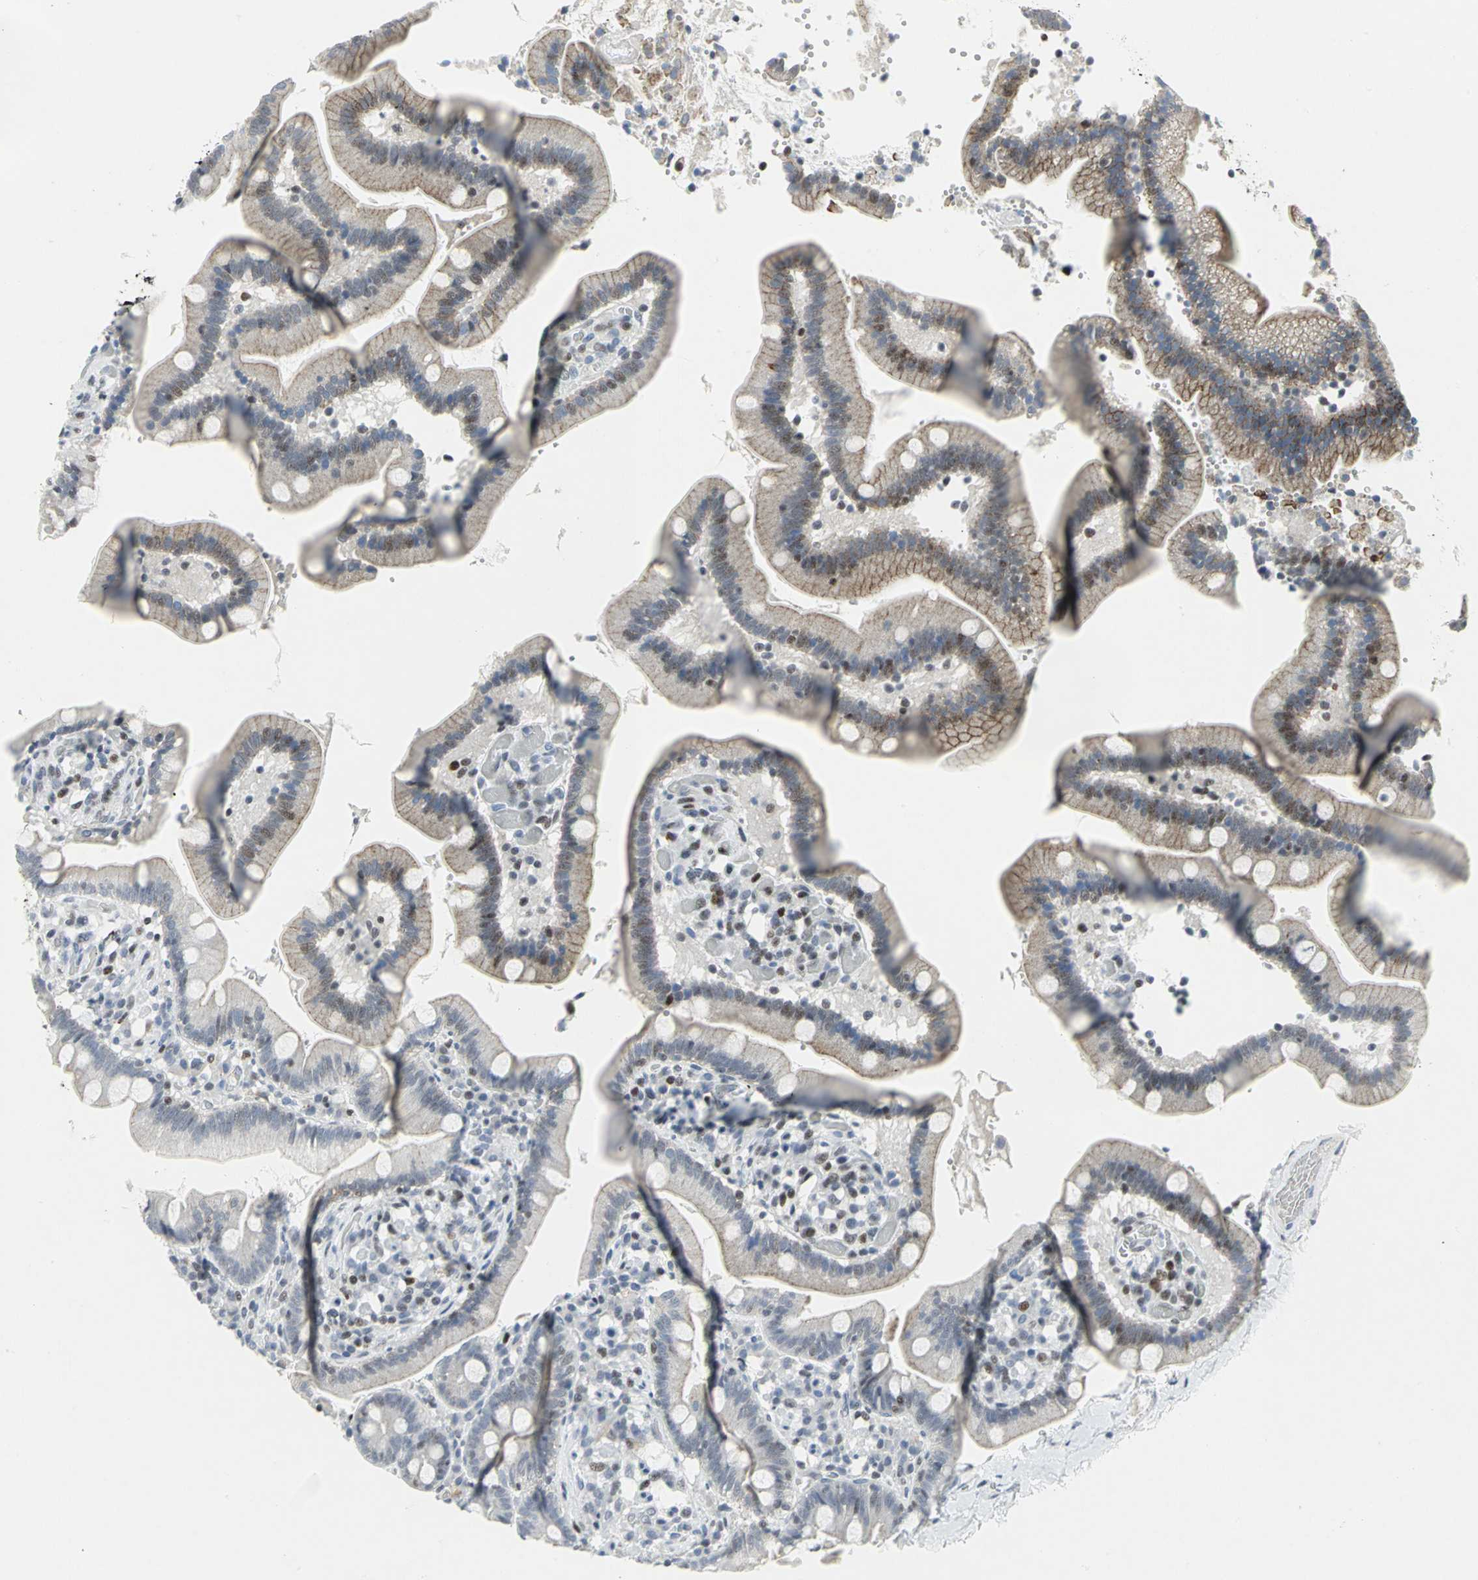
{"staining": {"intensity": "moderate", "quantity": "<25%", "location": "nuclear"}, "tissue": "duodenum", "cell_type": "Glandular cells", "image_type": "normal", "snomed": [{"axis": "morphology", "description": "Normal tissue, NOS"}, {"axis": "topography", "description": "Duodenum"}], "caption": "A photomicrograph of duodenum stained for a protein exhibits moderate nuclear brown staining in glandular cells.", "gene": "RPA1", "patient": {"sex": "male", "age": 66}}